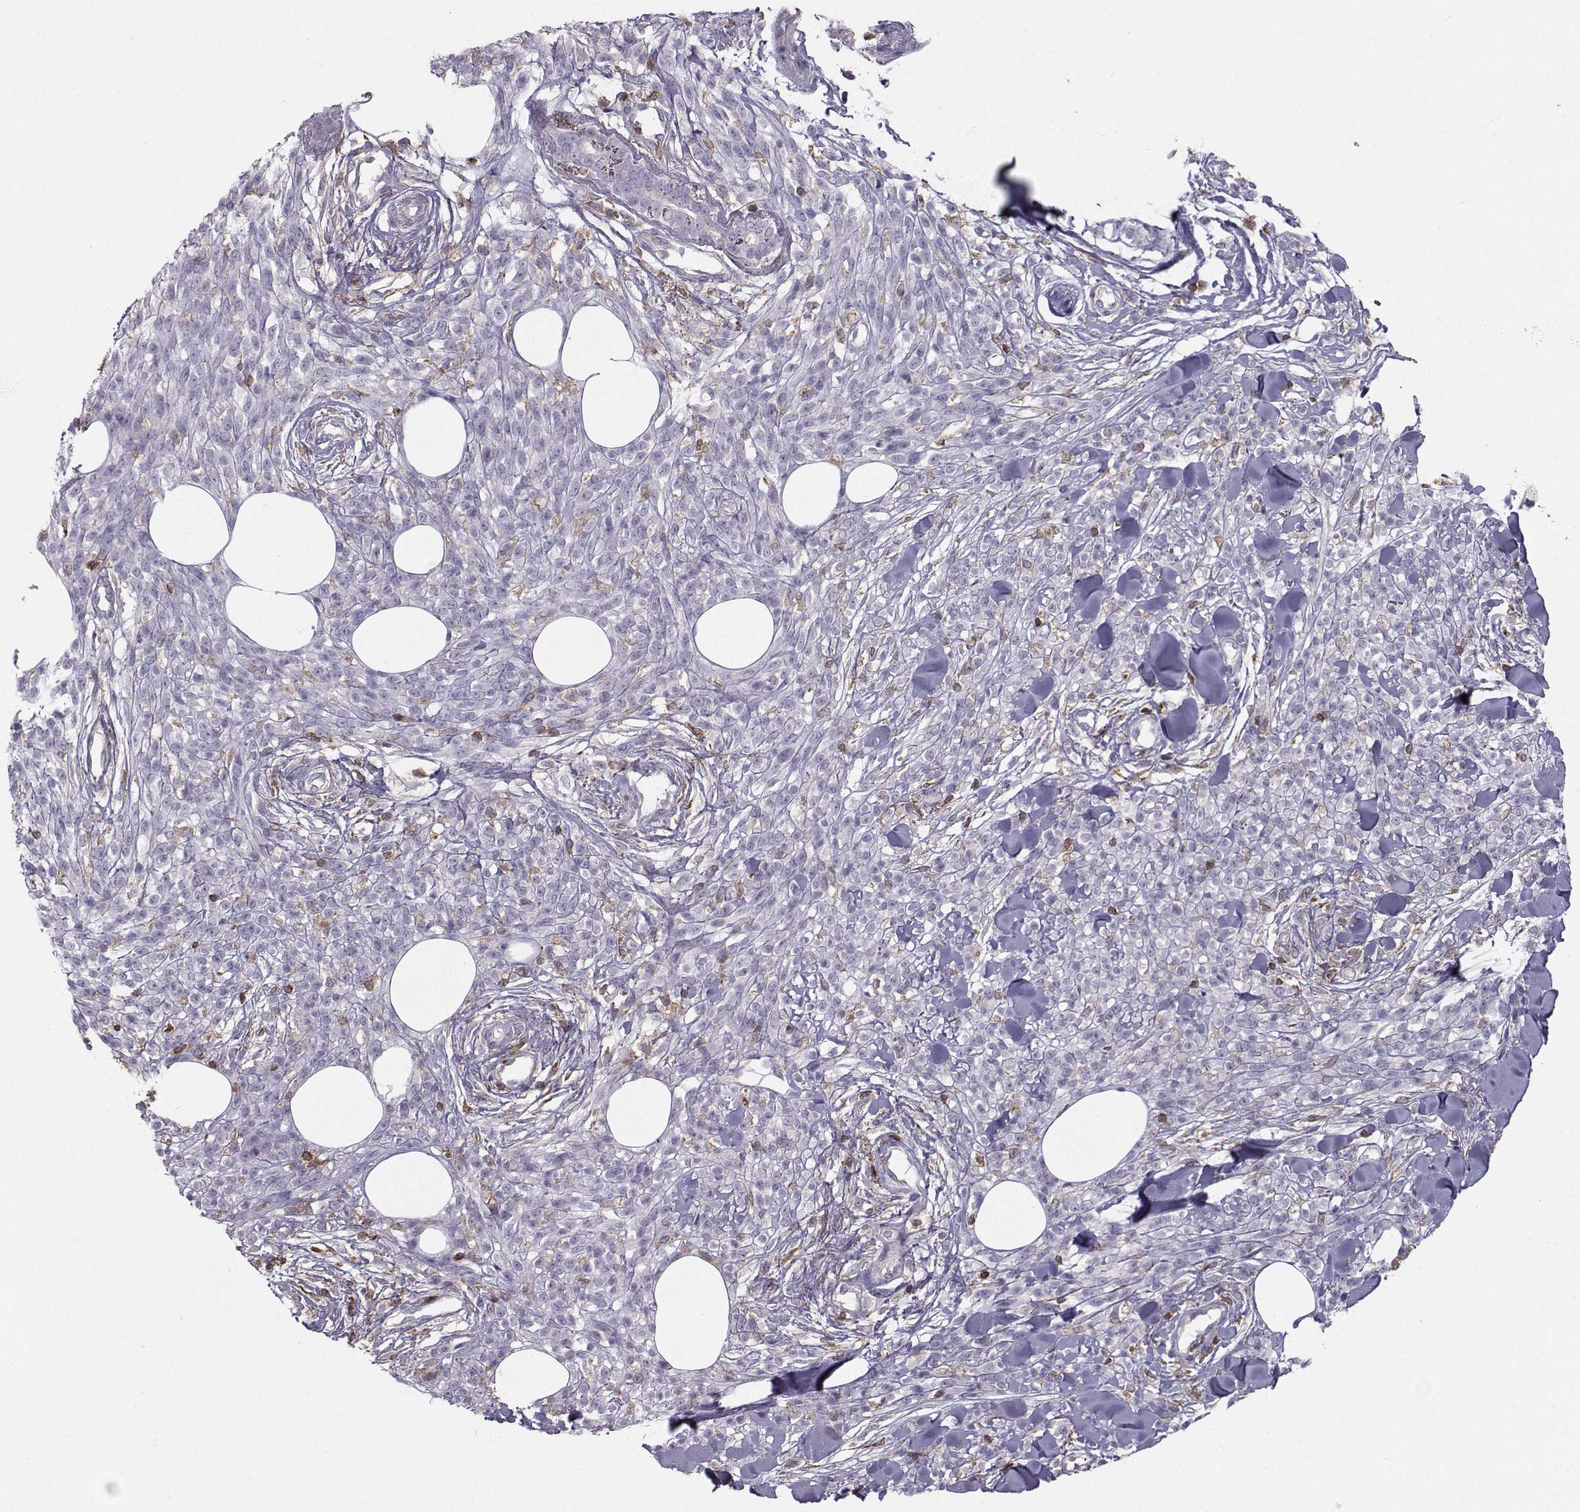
{"staining": {"intensity": "negative", "quantity": "none", "location": "none"}, "tissue": "melanoma", "cell_type": "Tumor cells", "image_type": "cancer", "snomed": [{"axis": "morphology", "description": "Malignant melanoma, NOS"}, {"axis": "topography", "description": "Skin"}, {"axis": "topography", "description": "Skin of trunk"}], "caption": "Immunohistochemical staining of human malignant melanoma demonstrates no significant positivity in tumor cells.", "gene": "ZBTB32", "patient": {"sex": "male", "age": 74}}